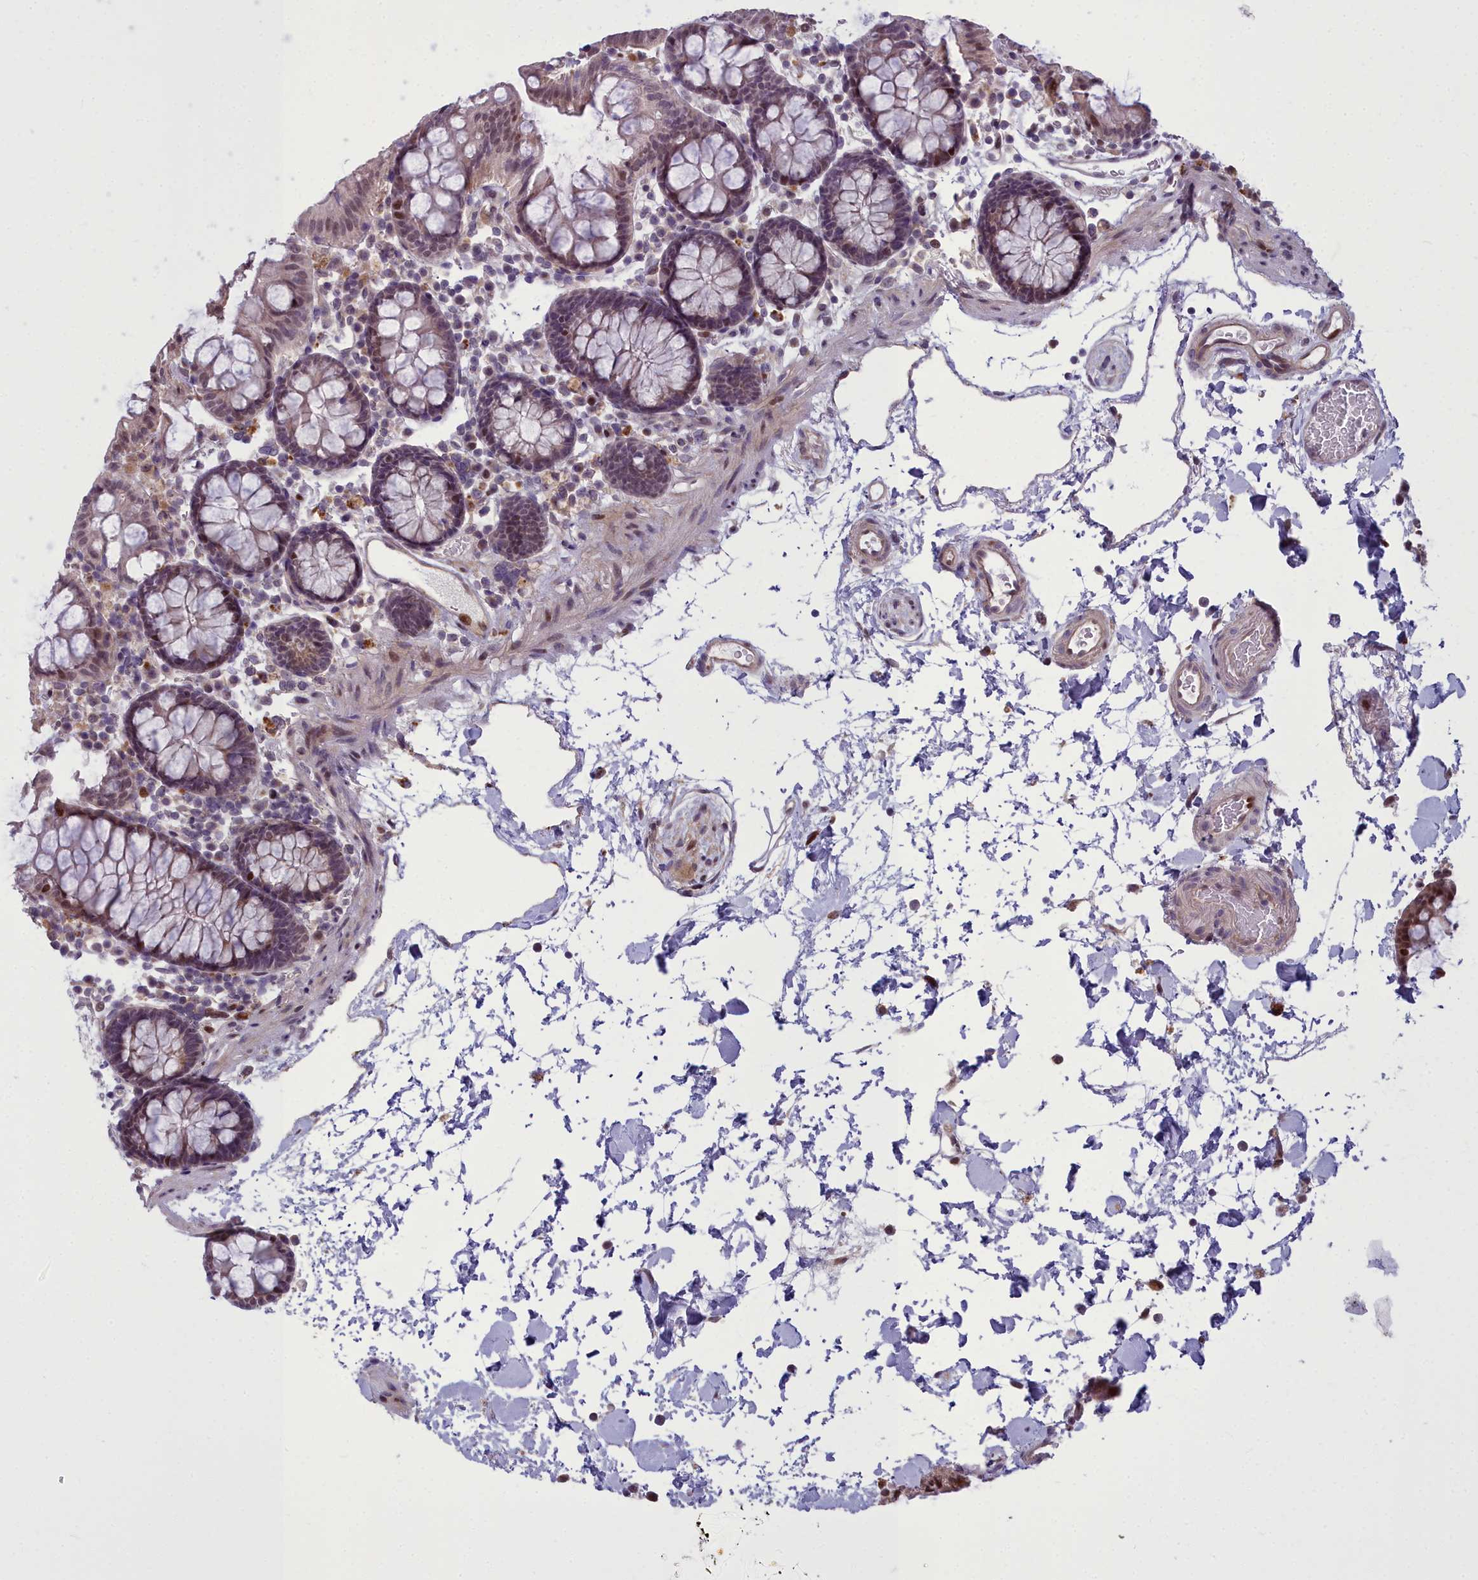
{"staining": {"intensity": "weak", "quantity": ">75%", "location": "cytoplasmic/membranous,nuclear"}, "tissue": "colon", "cell_type": "Endothelial cells", "image_type": "normal", "snomed": [{"axis": "morphology", "description": "Normal tissue, NOS"}, {"axis": "topography", "description": "Colon"}], "caption": "A high-resolution histopathology image shows immunohistochemistry staining of normal colon, which displays weak cytoplasmic/membranous,nuclear positivity in approximately >75% of endothelial cells.", "gene": "AP1M1", "patient": {"sex": "male", "age": 75}}